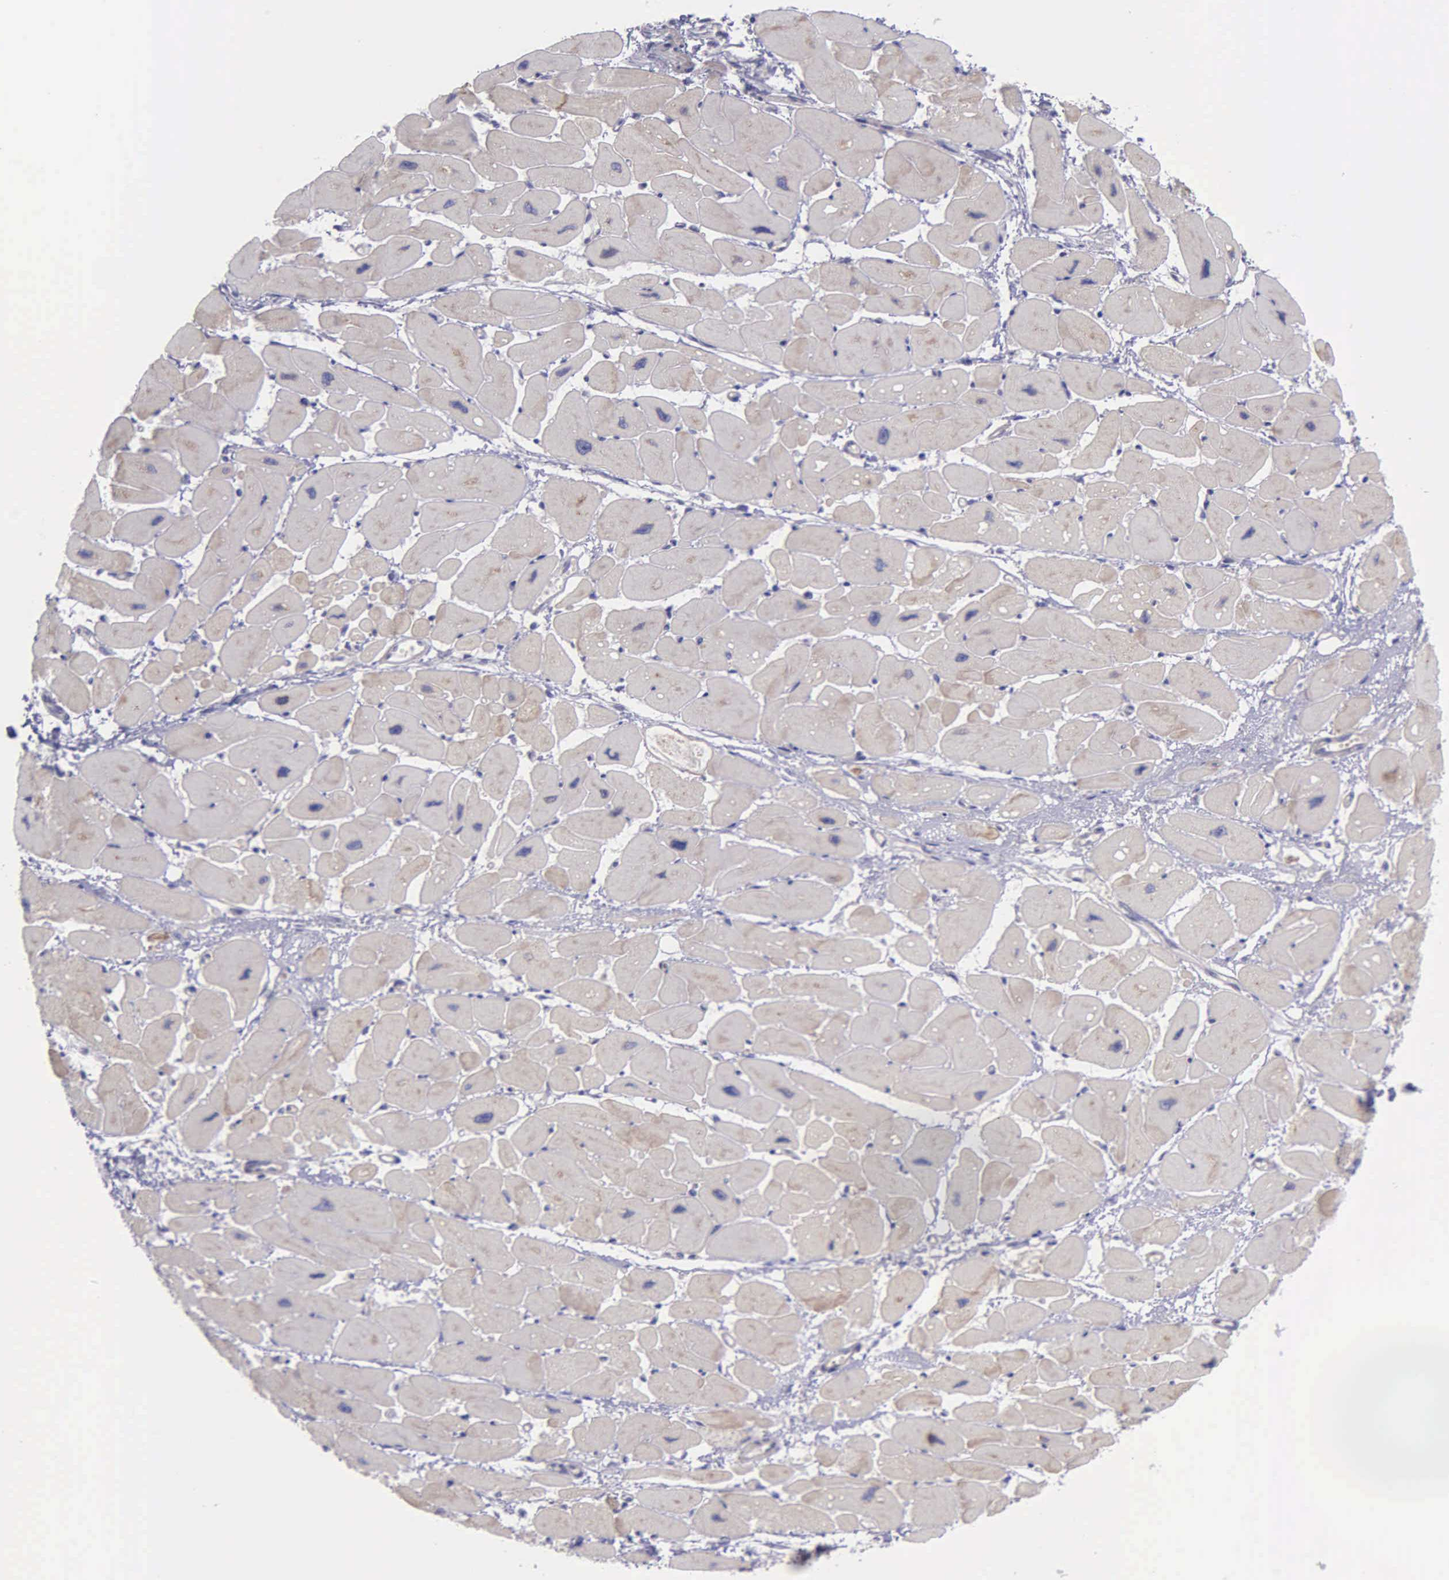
{"staining": {"intensity": "moderate", "quantity": "25%-75%", "location": "cytoplasmic/membranous"}, "tissue": "heart muscle", "cell_type": "Cardiomyocytes", "image_type": "normal", "snomed": [{"axis": "morphology", "description": "Normal tissue, NOS"}, {"axis": "topography", "description": "Heart"}], "caption": "Cardiomyocytes display medium levels of moderate cytoplasmic/membranous staining in approximately 25%-75% of cells in unremarkable human heart muscle. (IHC, brightfield microscopy, high magnification).", "gene": "MICAL3", "patient": {"sex": "female", "age": 54}}